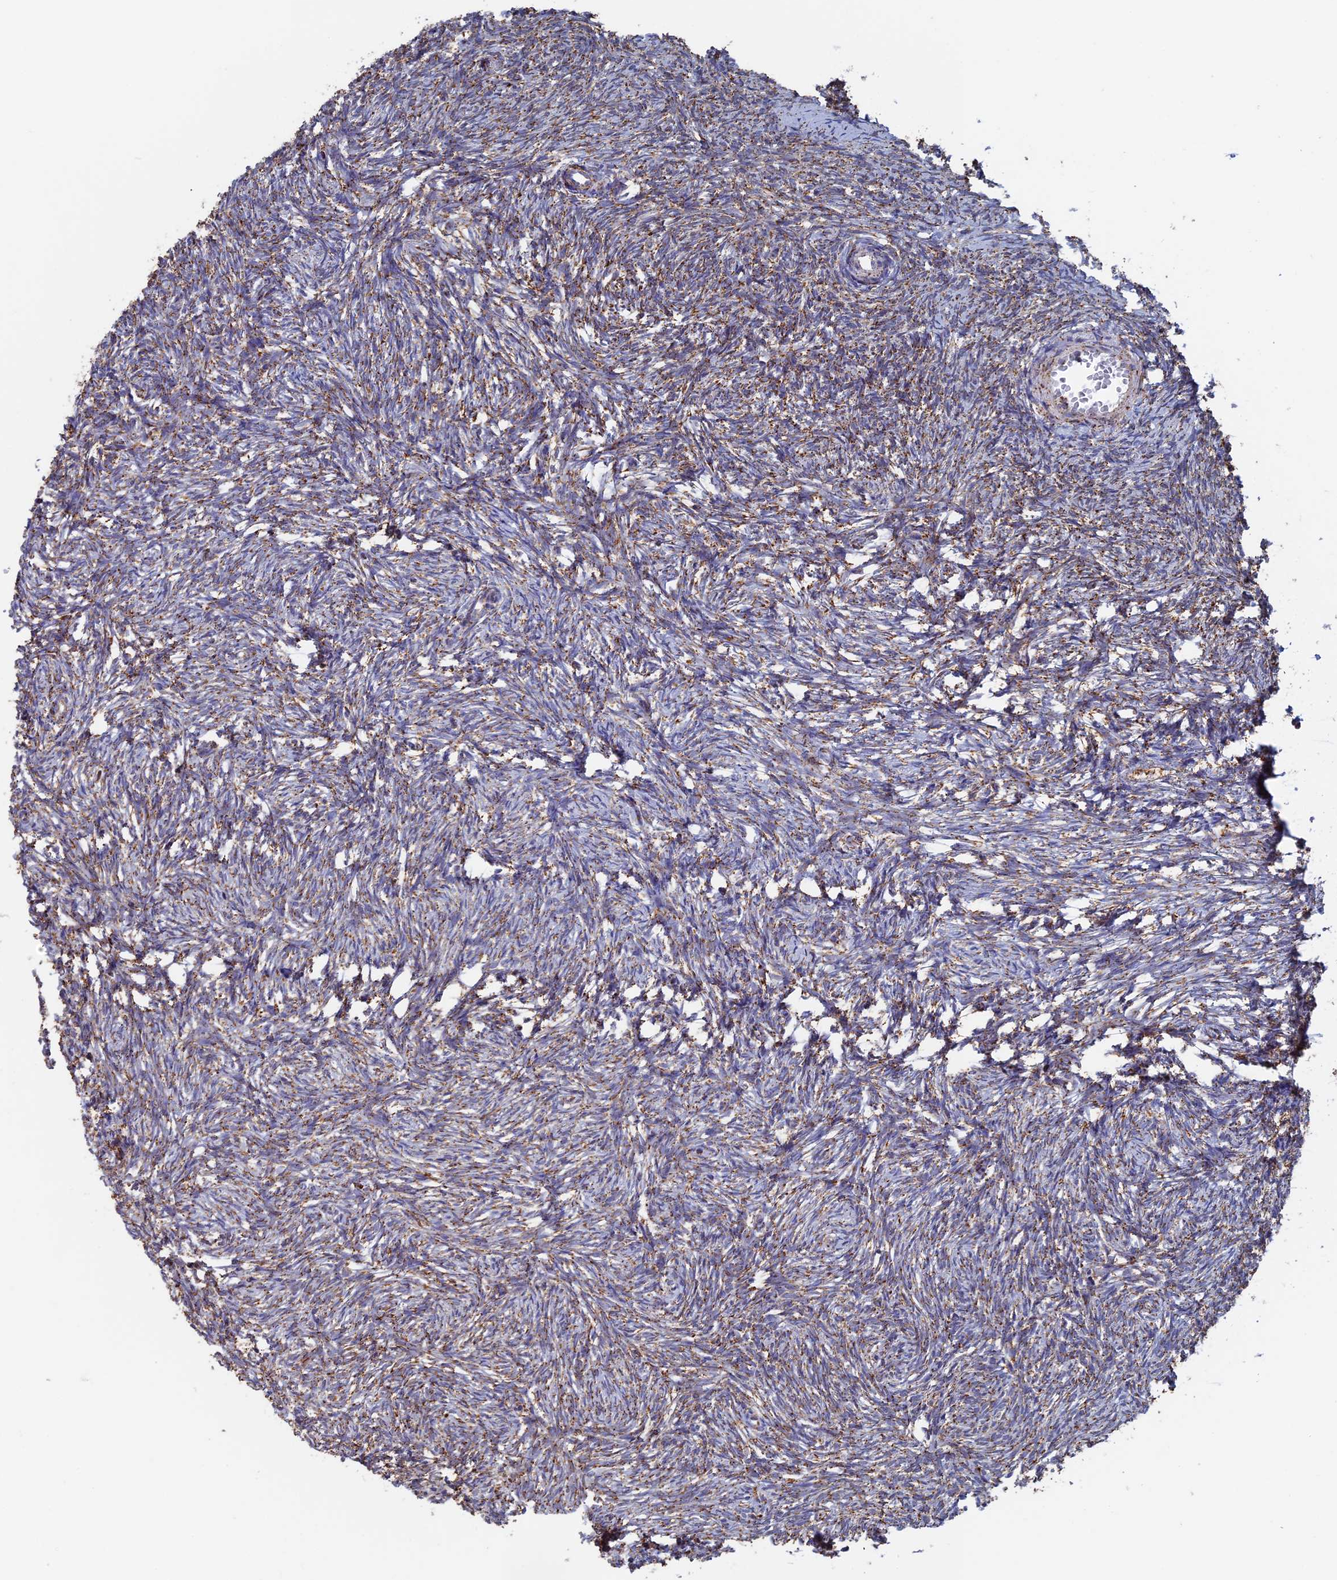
{"staining": {"intensity": "moderate", "quantity": "25%-75%", "location": "cytoplasmic/membranous"}, "tissue": "ovary", "cell_type": "Ovarian stroma cells", "image_type": "normal", "snomed": [{"axis": "morphology", "description": "Normal tissue, NOS"}, {"axis": "topography", "description": "Ovary"}], "caption": "Ovarian stroma cells reveal moderate cytoplasmic/membranous staining in approximately 25%-75% of cells in unremarkable ovary.", "gene": "SEC24D", "patient": {"sex": "female", "age": 51}}